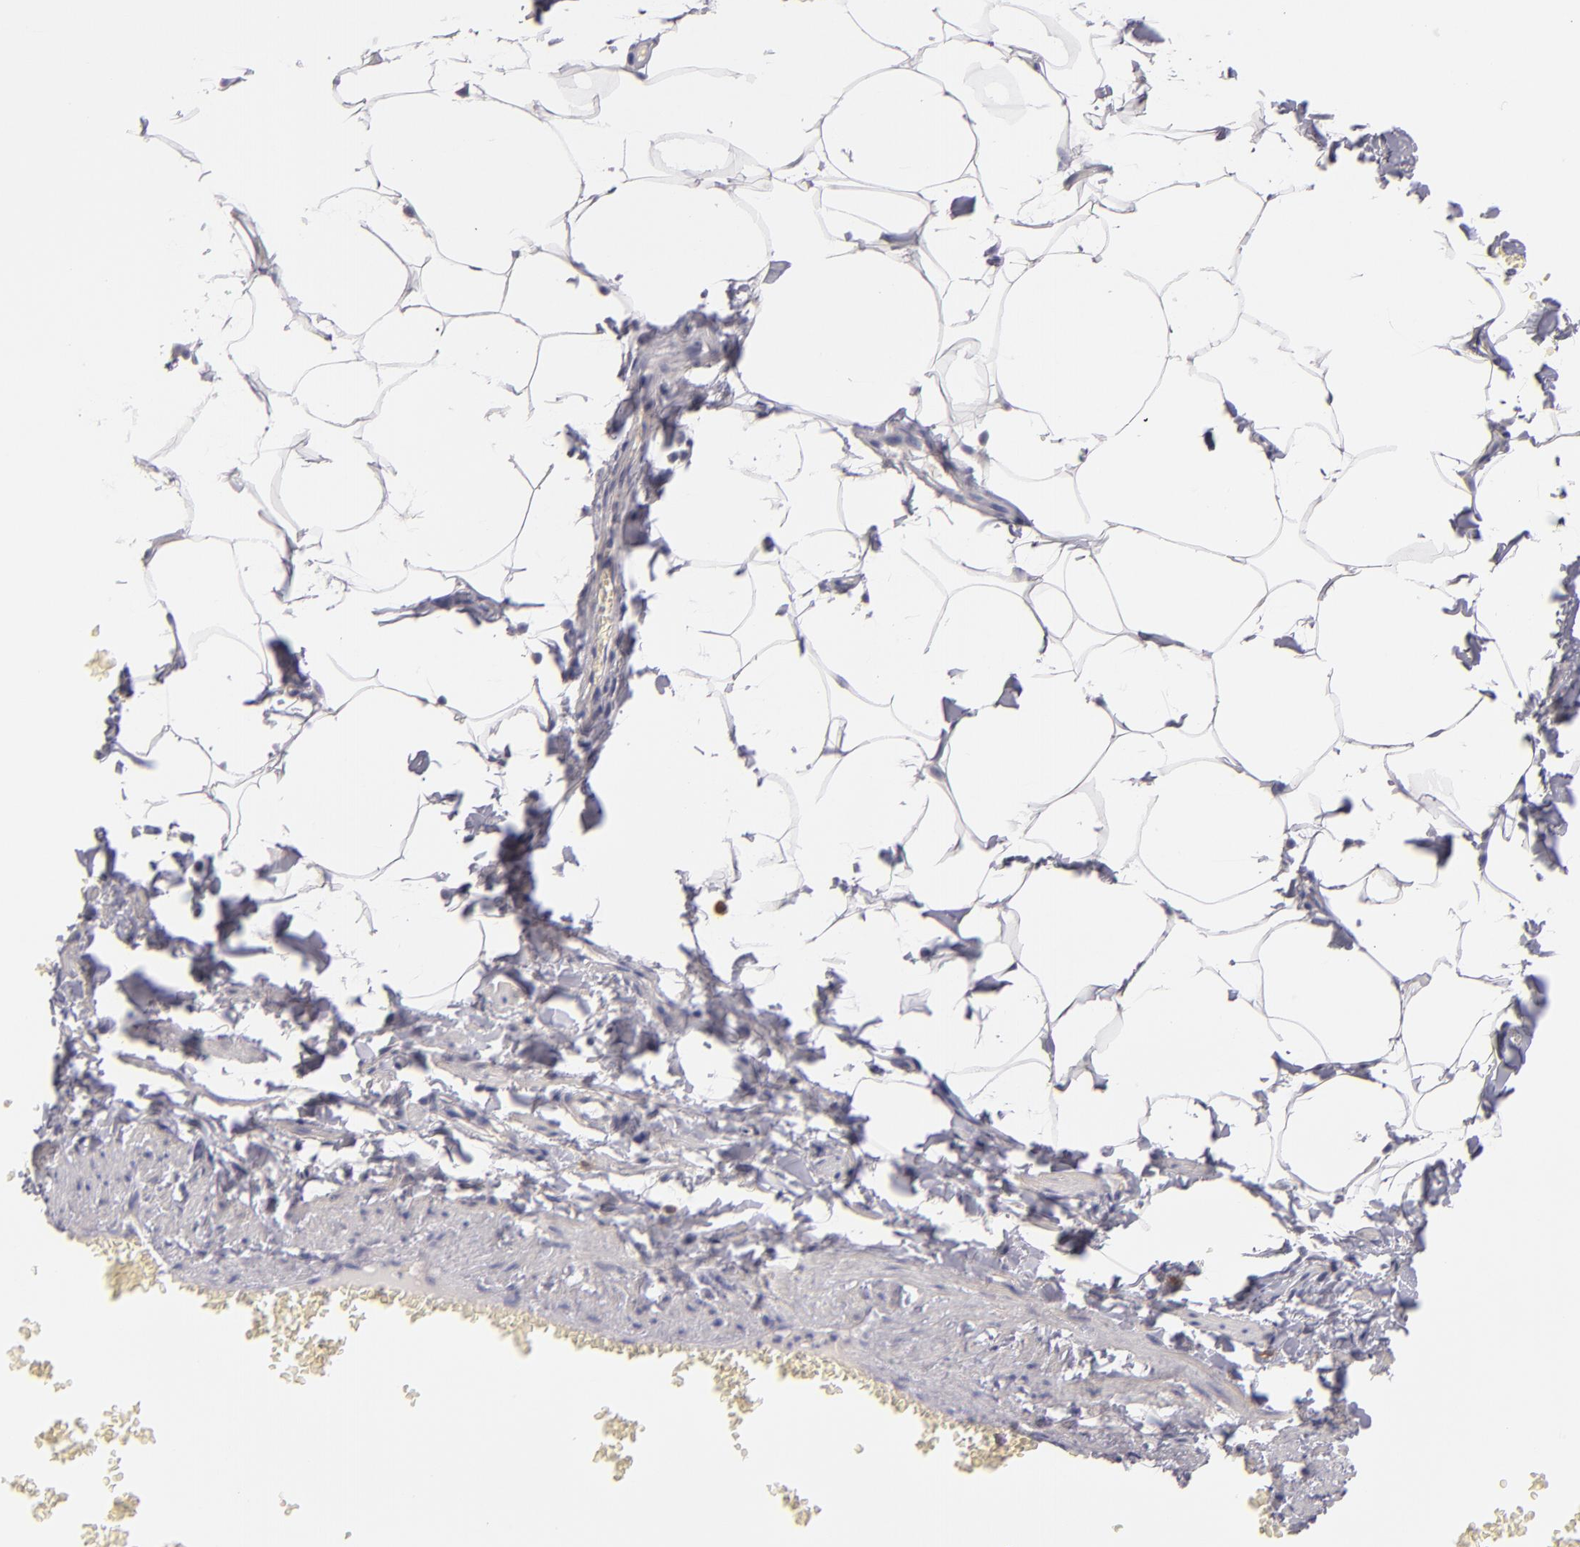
{"staining": {"intensity": "negative", "quantity": "none", "location": "none"}, "tissue": "adipose tissue", "cell_type": "Adipocytes", "image_type": "normal", "snomed": [{"axis": "morphology", "description": "Normal tissue, NOS"}, {"axis": "topography", "description": "Vascular tissue"}], "caption": "The immunohistochemistry image has no significant positivity in adipocytes of adipose tissue. (Brightfield microscopy of DAB IHC at high magnification).", "gene": "CD83", "patient": {"sex": "male", "age": 41}}